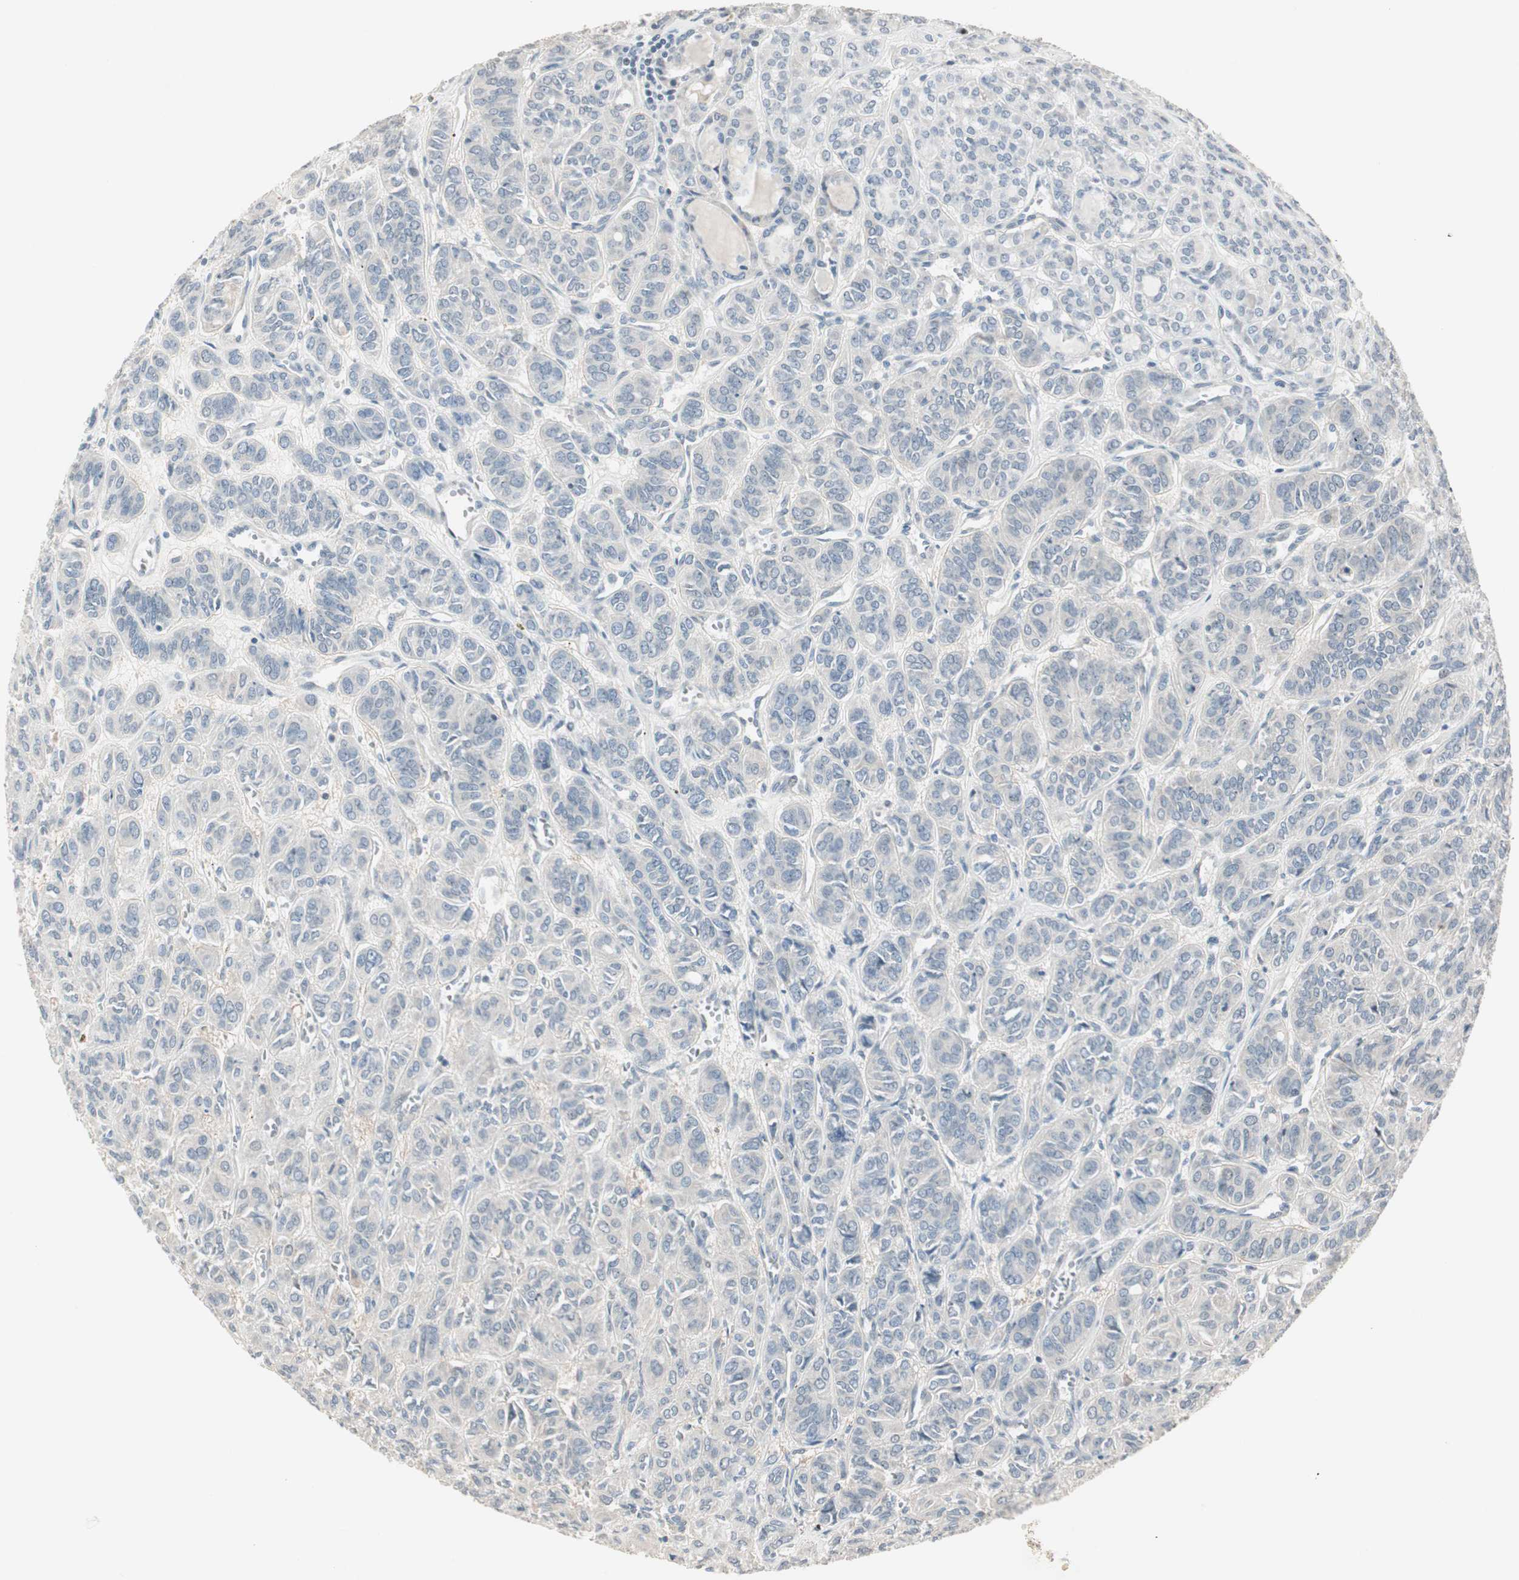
{"staining": {"intensity": "negative", "quantity": "none", "location": "none"}, "tissue": "thyroid cancer", "cell_type": "Tumor cells", "image_type": "cancer", "snomed": [{"axis": "morphology", "description": "Follicular adenoma carcinoma, NOS"}, {"axis": "topography", "description": "Thyroid gland"}], "caption": "The image shows no staining of tumor cells in thyroid follicular adenoma carcinoma.", "gene": "PDZK1", "patient": {"sex": "female", "age": 71}}